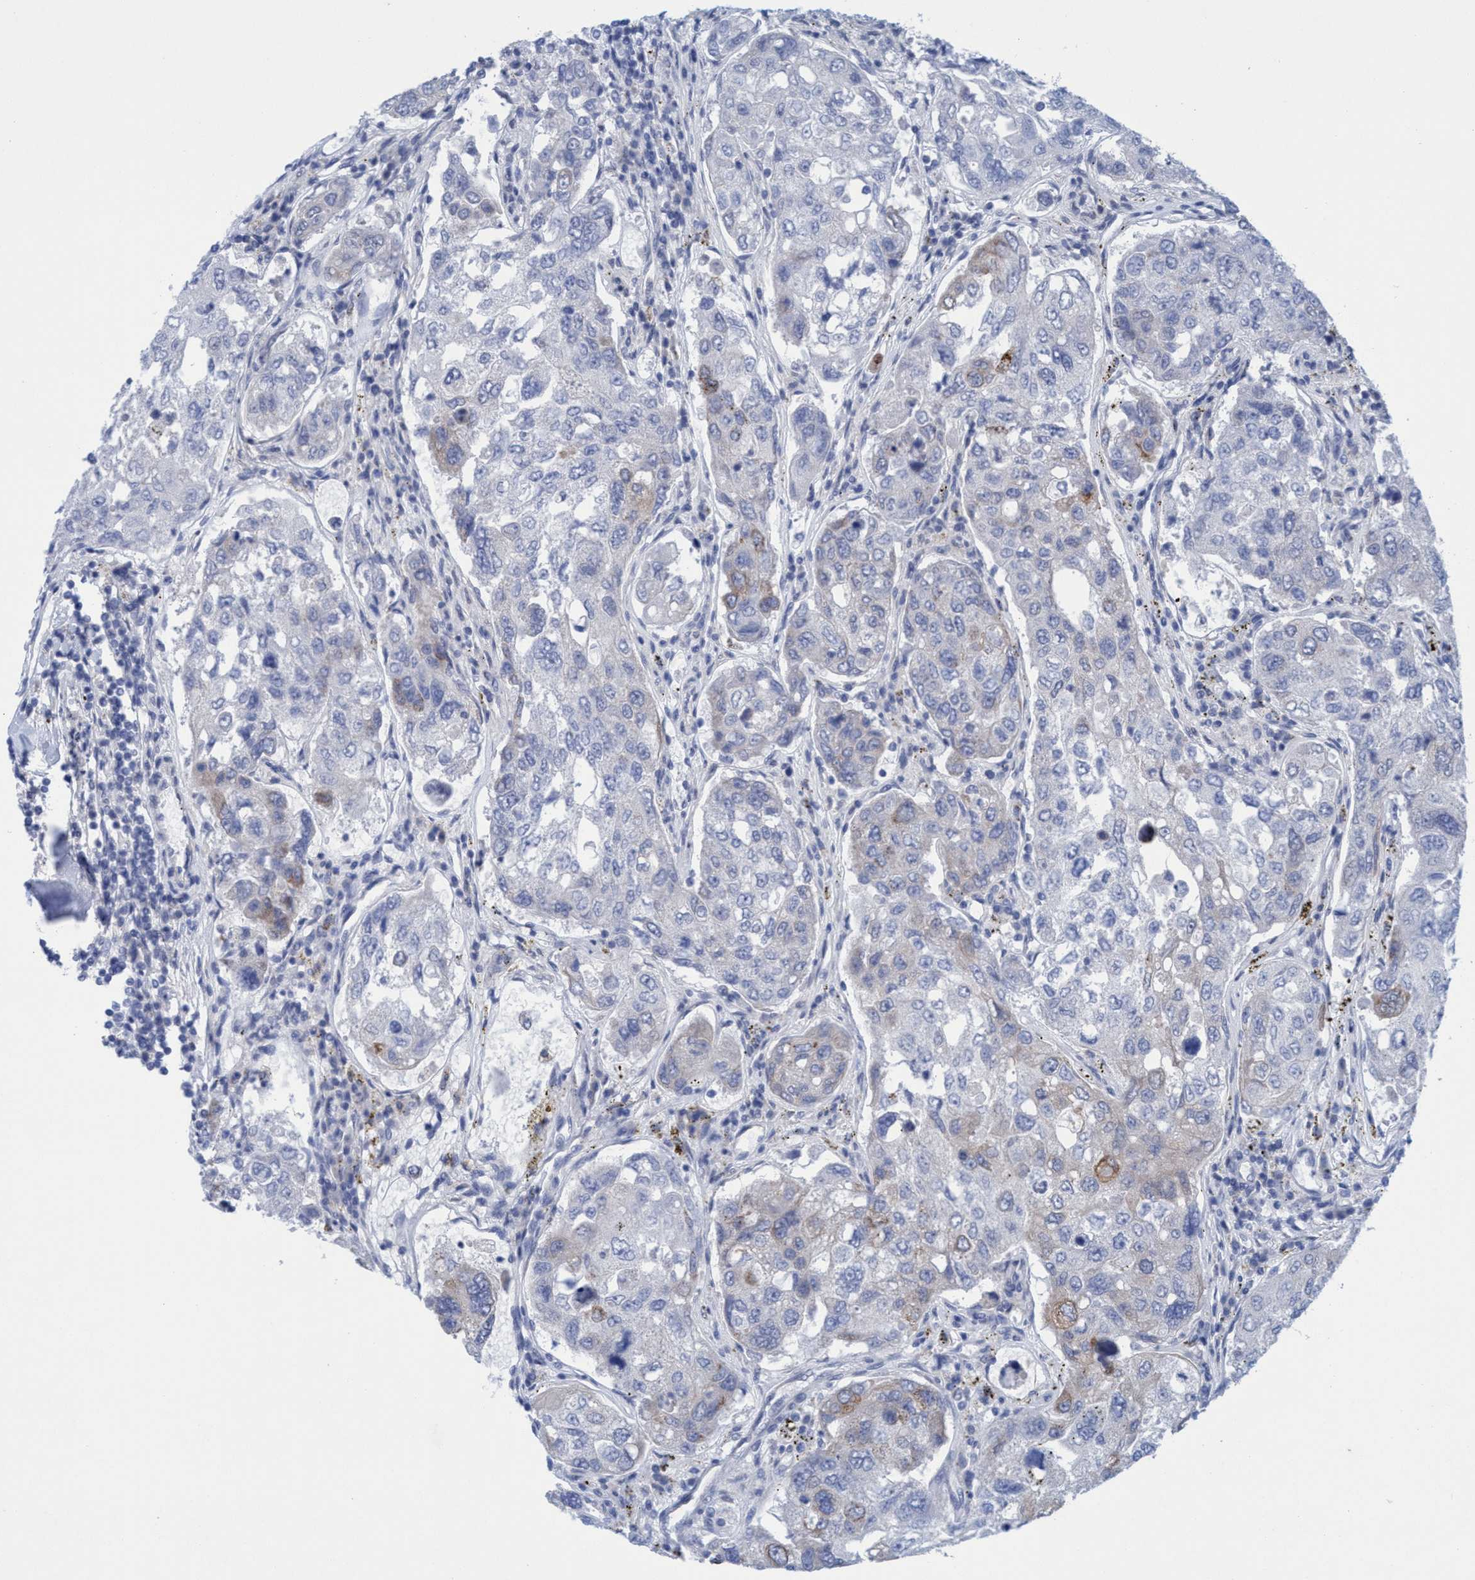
{"staining": {"intensity": "weak", "quantity": "<25%", "location": "cytoplasmic/membranous"}, "tissue": "urothelial cancer", "cell_type": "Tumor cells", "image_type": "cancer", "snomed": [{"axis": "morphology", "description": "Urothelial carcinoma, High grade"}, {"axis": "topography", "description": "Lymph node"}, {"axis": "topography", "description": "Urinary bladder"}], "caption": "A histopathology image of urothelial carcinoma (high-grade) stained for a protein displays no brown staining in tumor cells.", "gene": "RSAD1", "patient": {"sex": "male", "age": 51}}